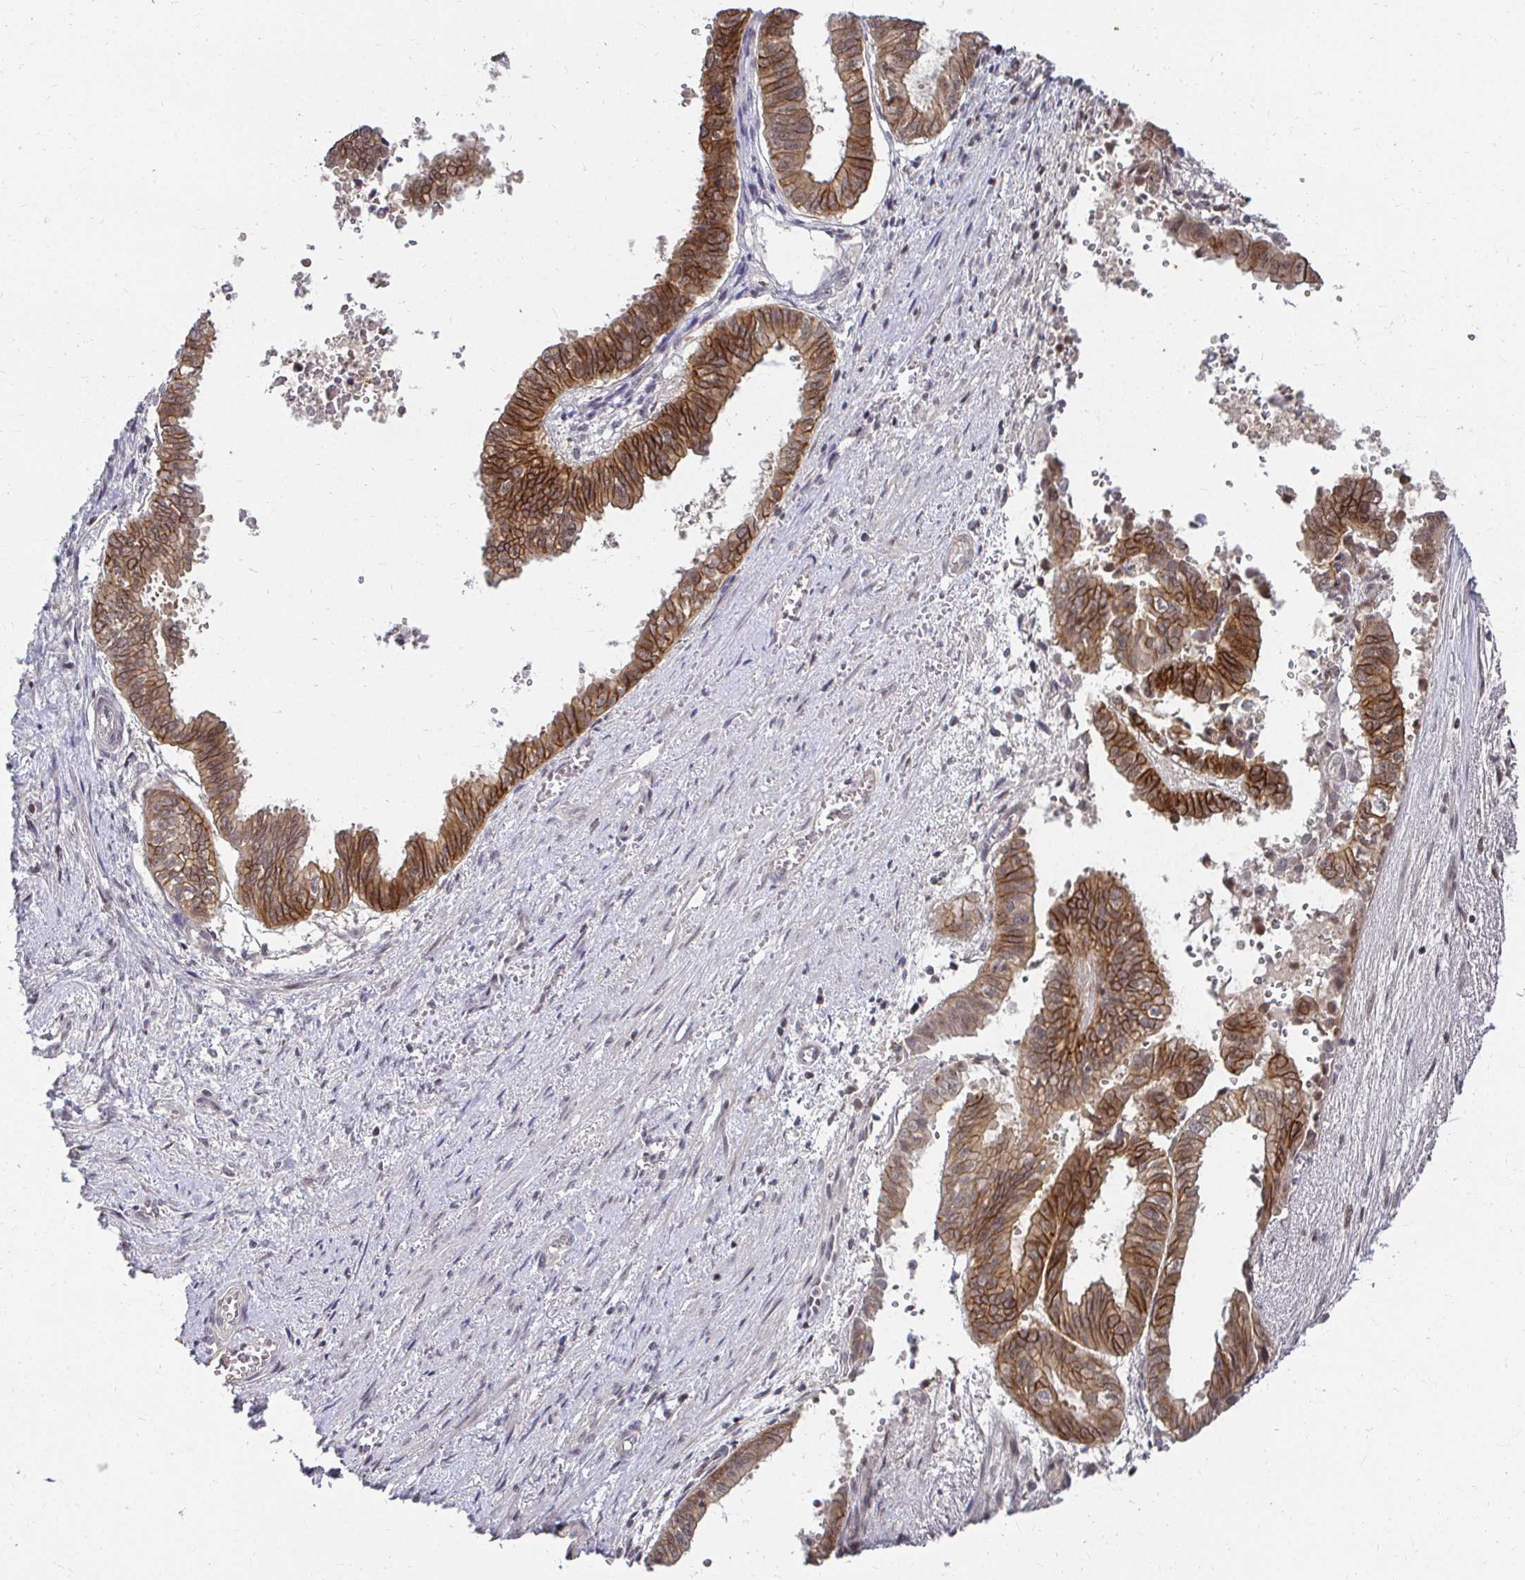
{"staining": {"intensity": "moderate", "quantity": ">75%", "location": "cytoplasmic/membranous"}, "tissue": "ovarian cancer", "cell_type": "Tumor cells", "image_type": "cancer", "snomed": [{"axis": "morphology", "description": "Carcinoma, endometroid"}, {"axis": "topography", "description": "Ovary"}], "caption": "Immunohistochemistry (IHC) (DAB (3,3'-diaminobenzidine)) staining of human ovarian endometroid carcinoma displays moderate cytoplasmic/membranous protein expression in about >75% of tumor cells.", "gene": "ANK3", "patient": {"sex": "female", "age": 64}}